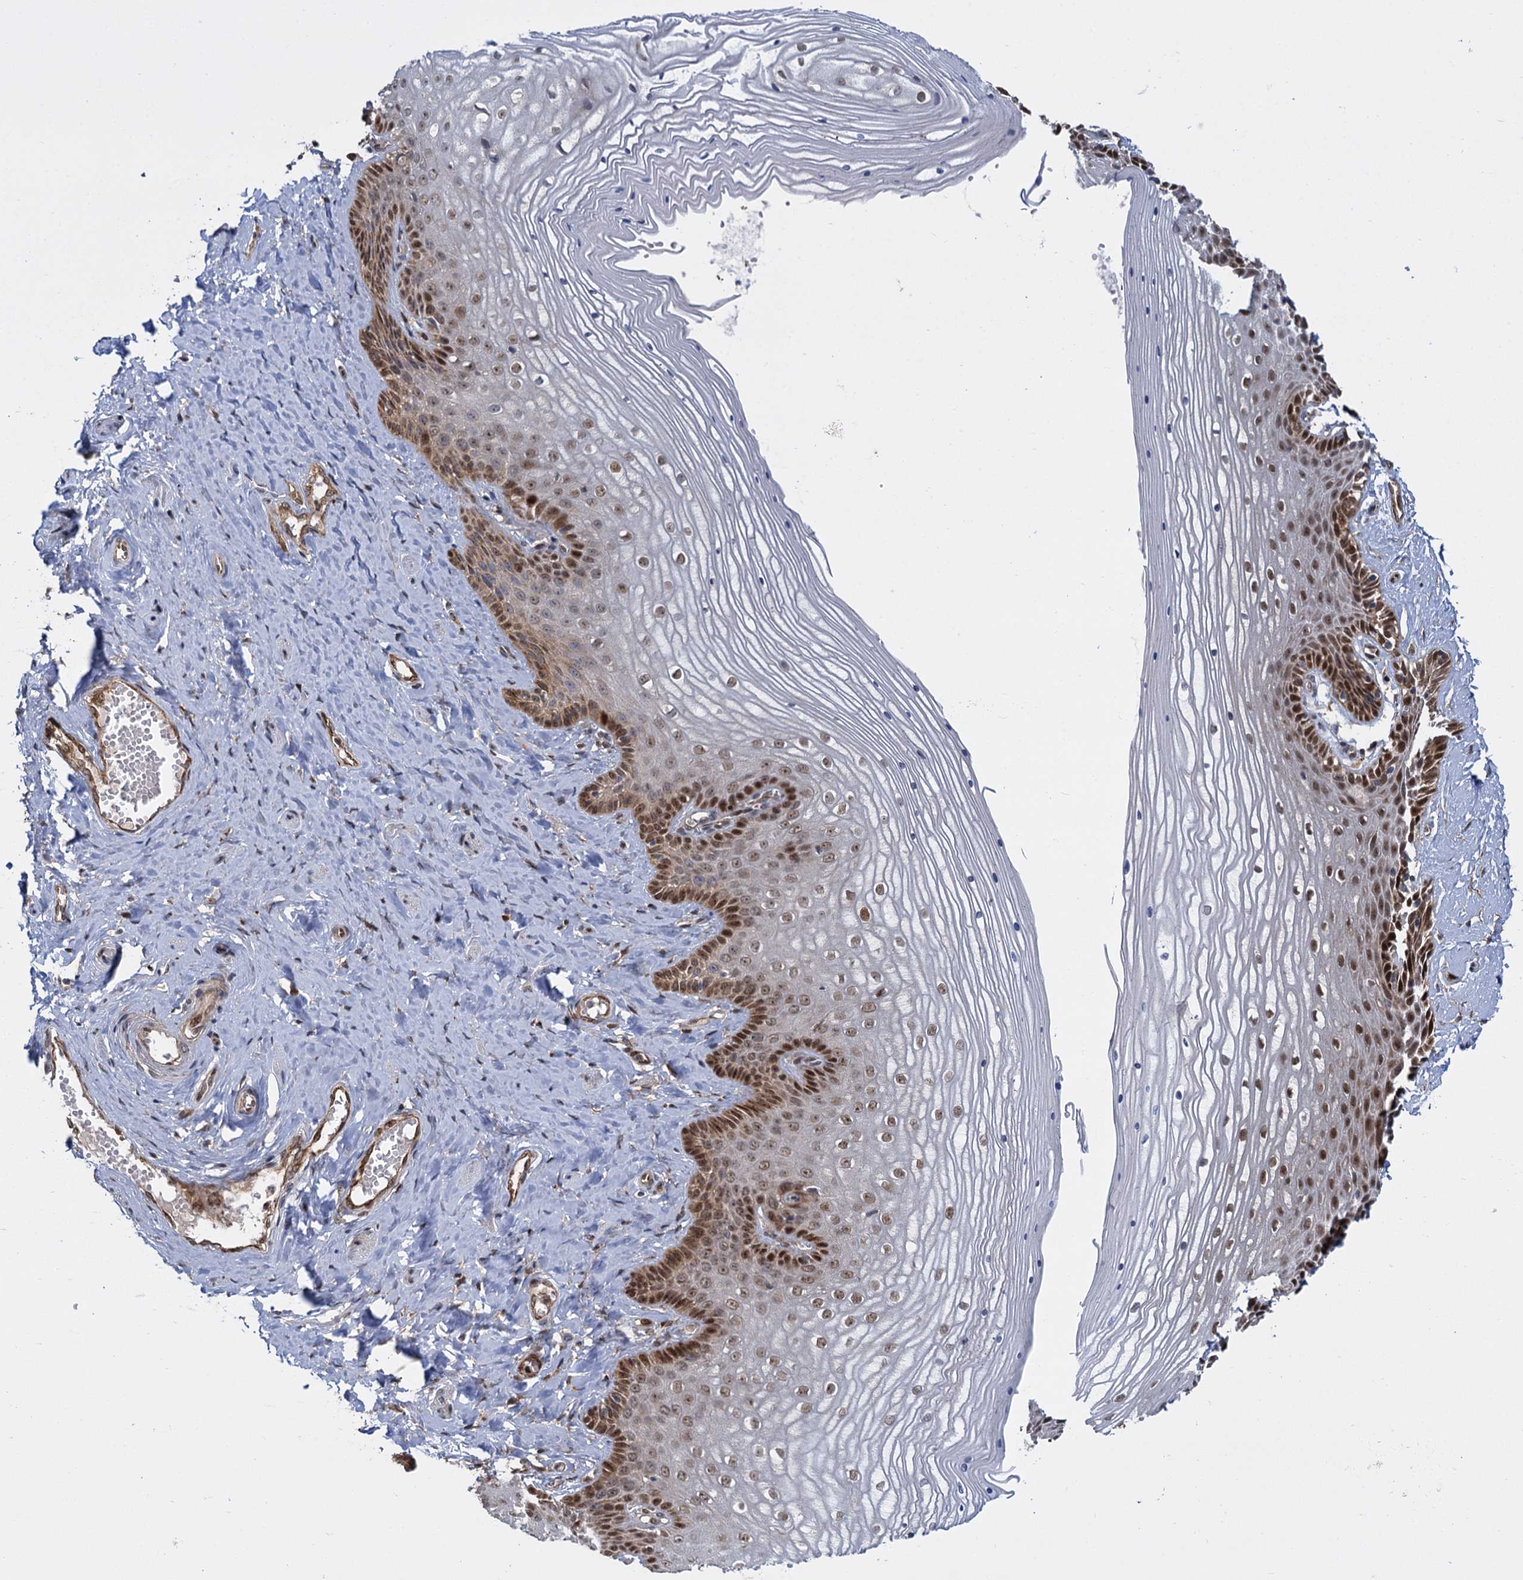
{"staining": {"intensity": "moderate", "quantity": "25%-75%", "location": "nuclear"}, "tissue": "vagina", "cell_type": "Squamous epithelial cells", "image_type": "normal", "snomed": [{"axis": "morphology", "description": "Normal tissue, NOS"}, {"axis": "topography", "description": "Vagina"}, {"axis": "topography", "description": "Cervix"}], "caption": "Human vagina stained for a protein (brown) shows moderate nuclear positive staining in approximately 25%-75% of squamous epithelial cells.", "gene": "GAL3ST4", "patient": {"sex": "female", "age": 40}}